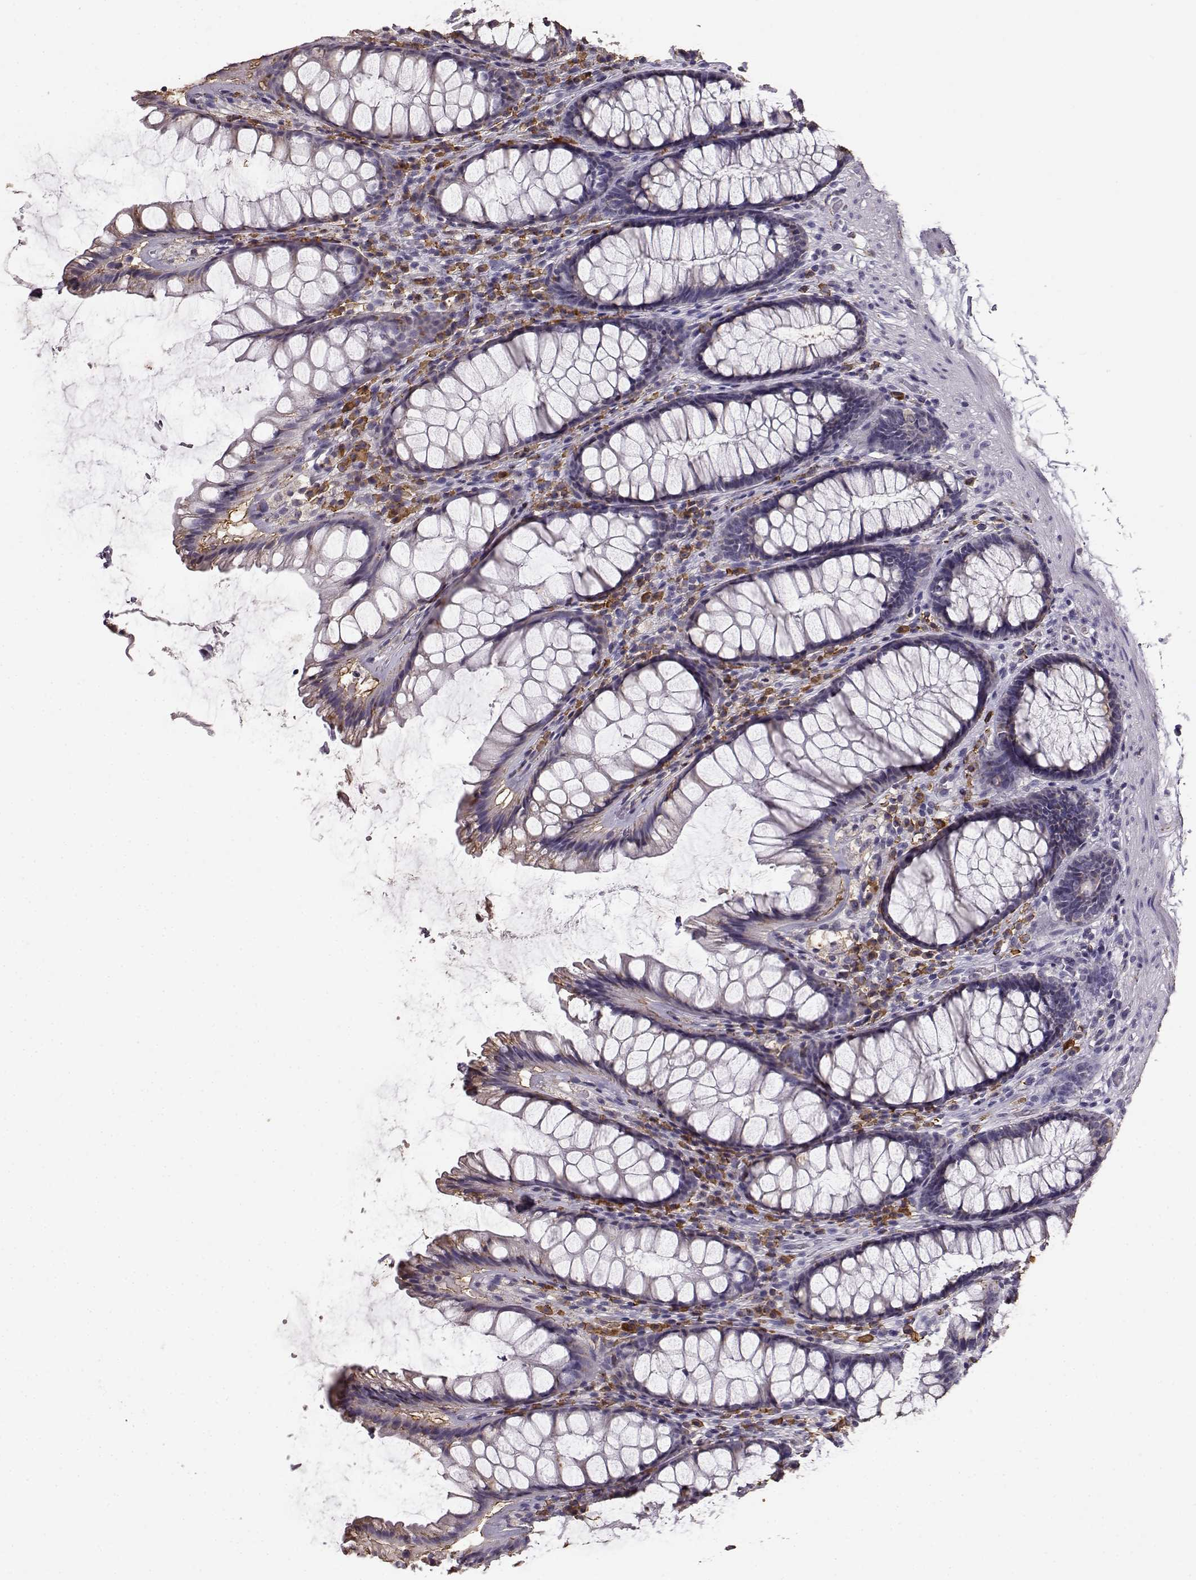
{"staining": {"intensity": "negative", "quantity": "none", "location": "none"}, "tissue": "rectum", "cell_type": "Glandular cells", "image_type": "normal", "snomed": [{"axis": "morphology", "description": "Normal tissue, NOS"}, {"axis": "topography", "description": "Rectum"}], "caption": "The micrograph shows no significant expression in glandular cells of rectum.", "gene": "GABRG3", "patient": {"sex": "male", "age": 72}}